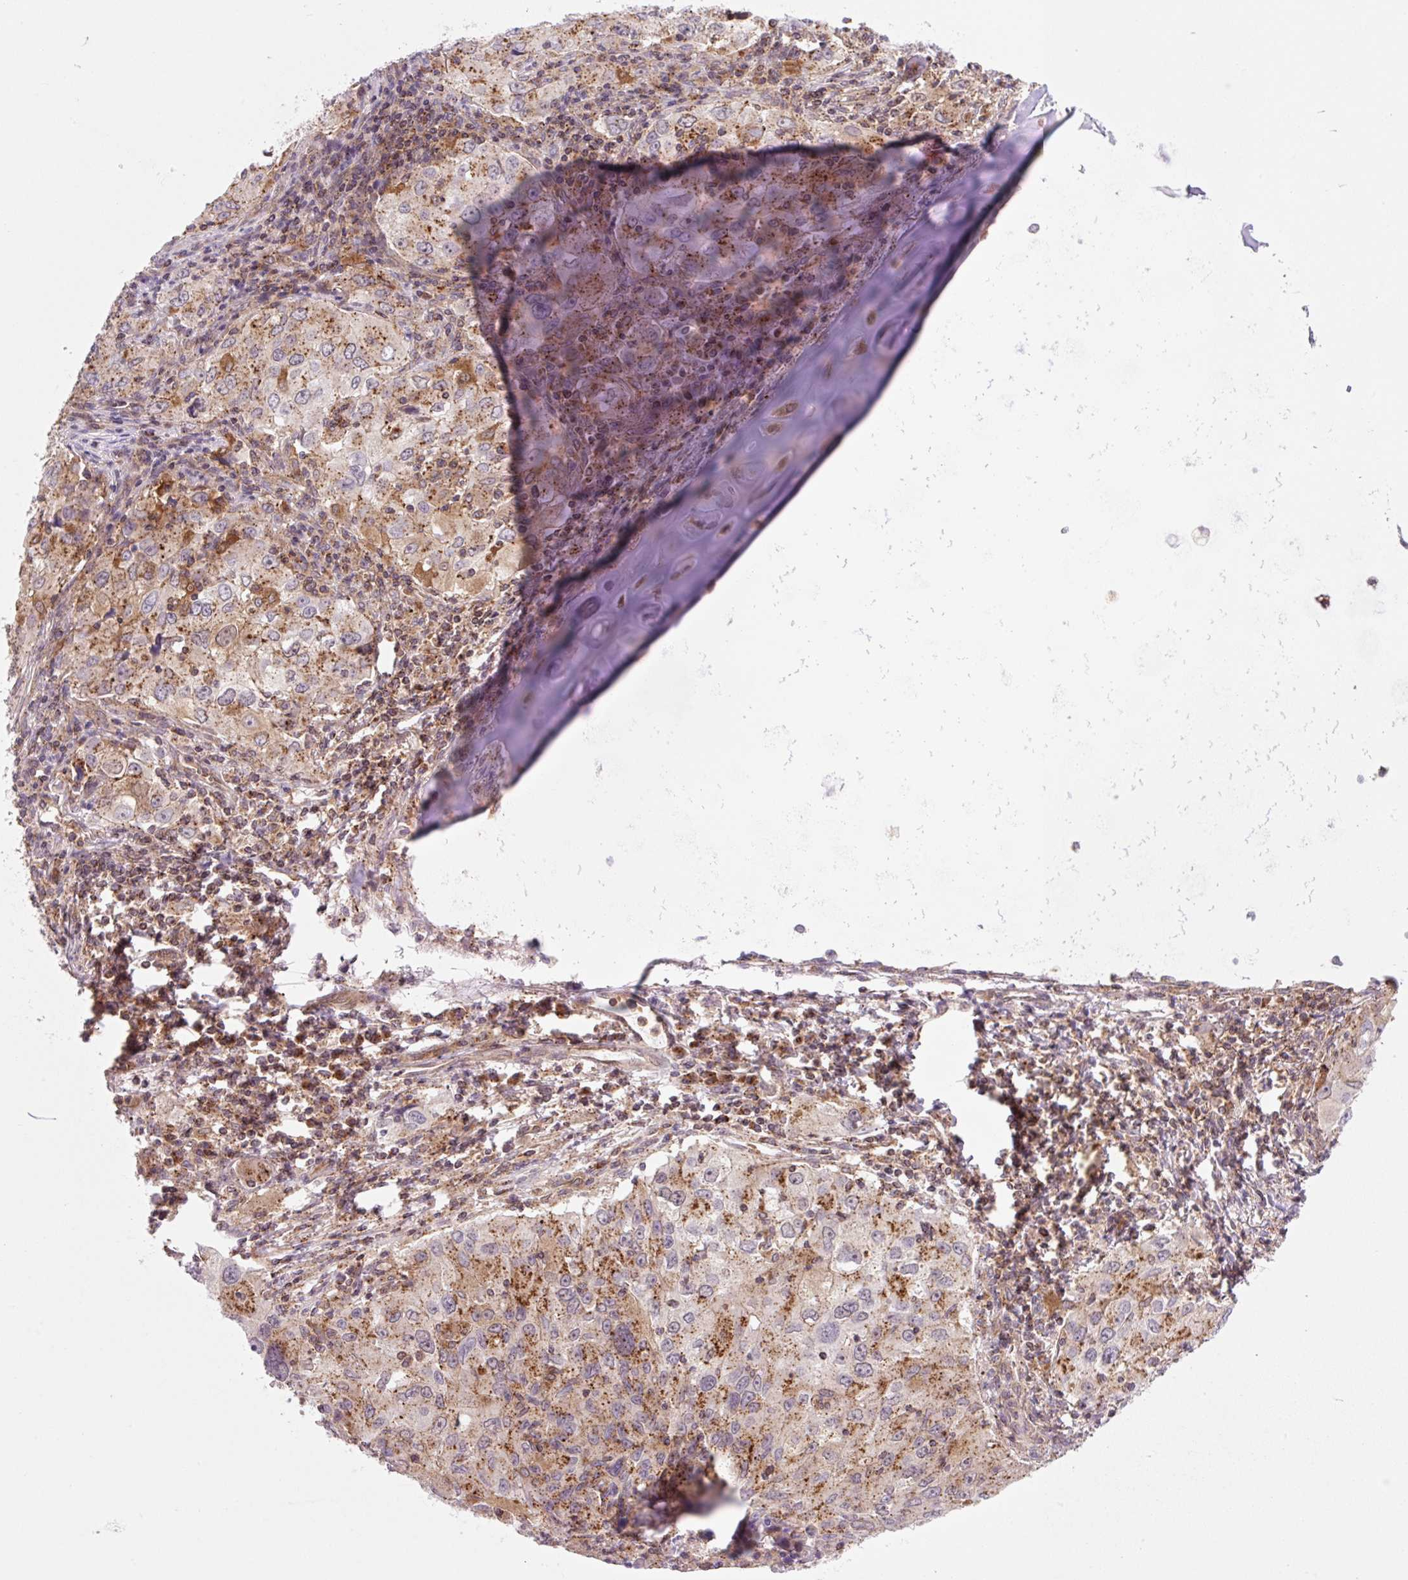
{"staining": {"intensity": "strong", "quantity": "25%-75%", "location": "cytoplasmic/membranous"}, "tissue": "lung cancer", "cell_type": "Tumor cells", "image_type": "cancer", "snomed": [{"axis": "morphology", "description": "Adenocarcinoma, NOS"}, {"axis": "morphology", "description": "Adenocarcinoma, metastatic, NOS"}, {"axis": "topography", "description": "Lymph node"}, {"axis": "topography", "description": "Lung"}], "caption": "Immunohistochemical staining of metastatic adenocarcinoma (lung) reveals high levels of strong cytoplasmic/membranous expression in about 25%-75% of tumor cells. The protein of interest is shown in brown color, while the nuclei are stained blue.", "gene": "VPS4A", "patient": {"sex": "female", "age": 42}}